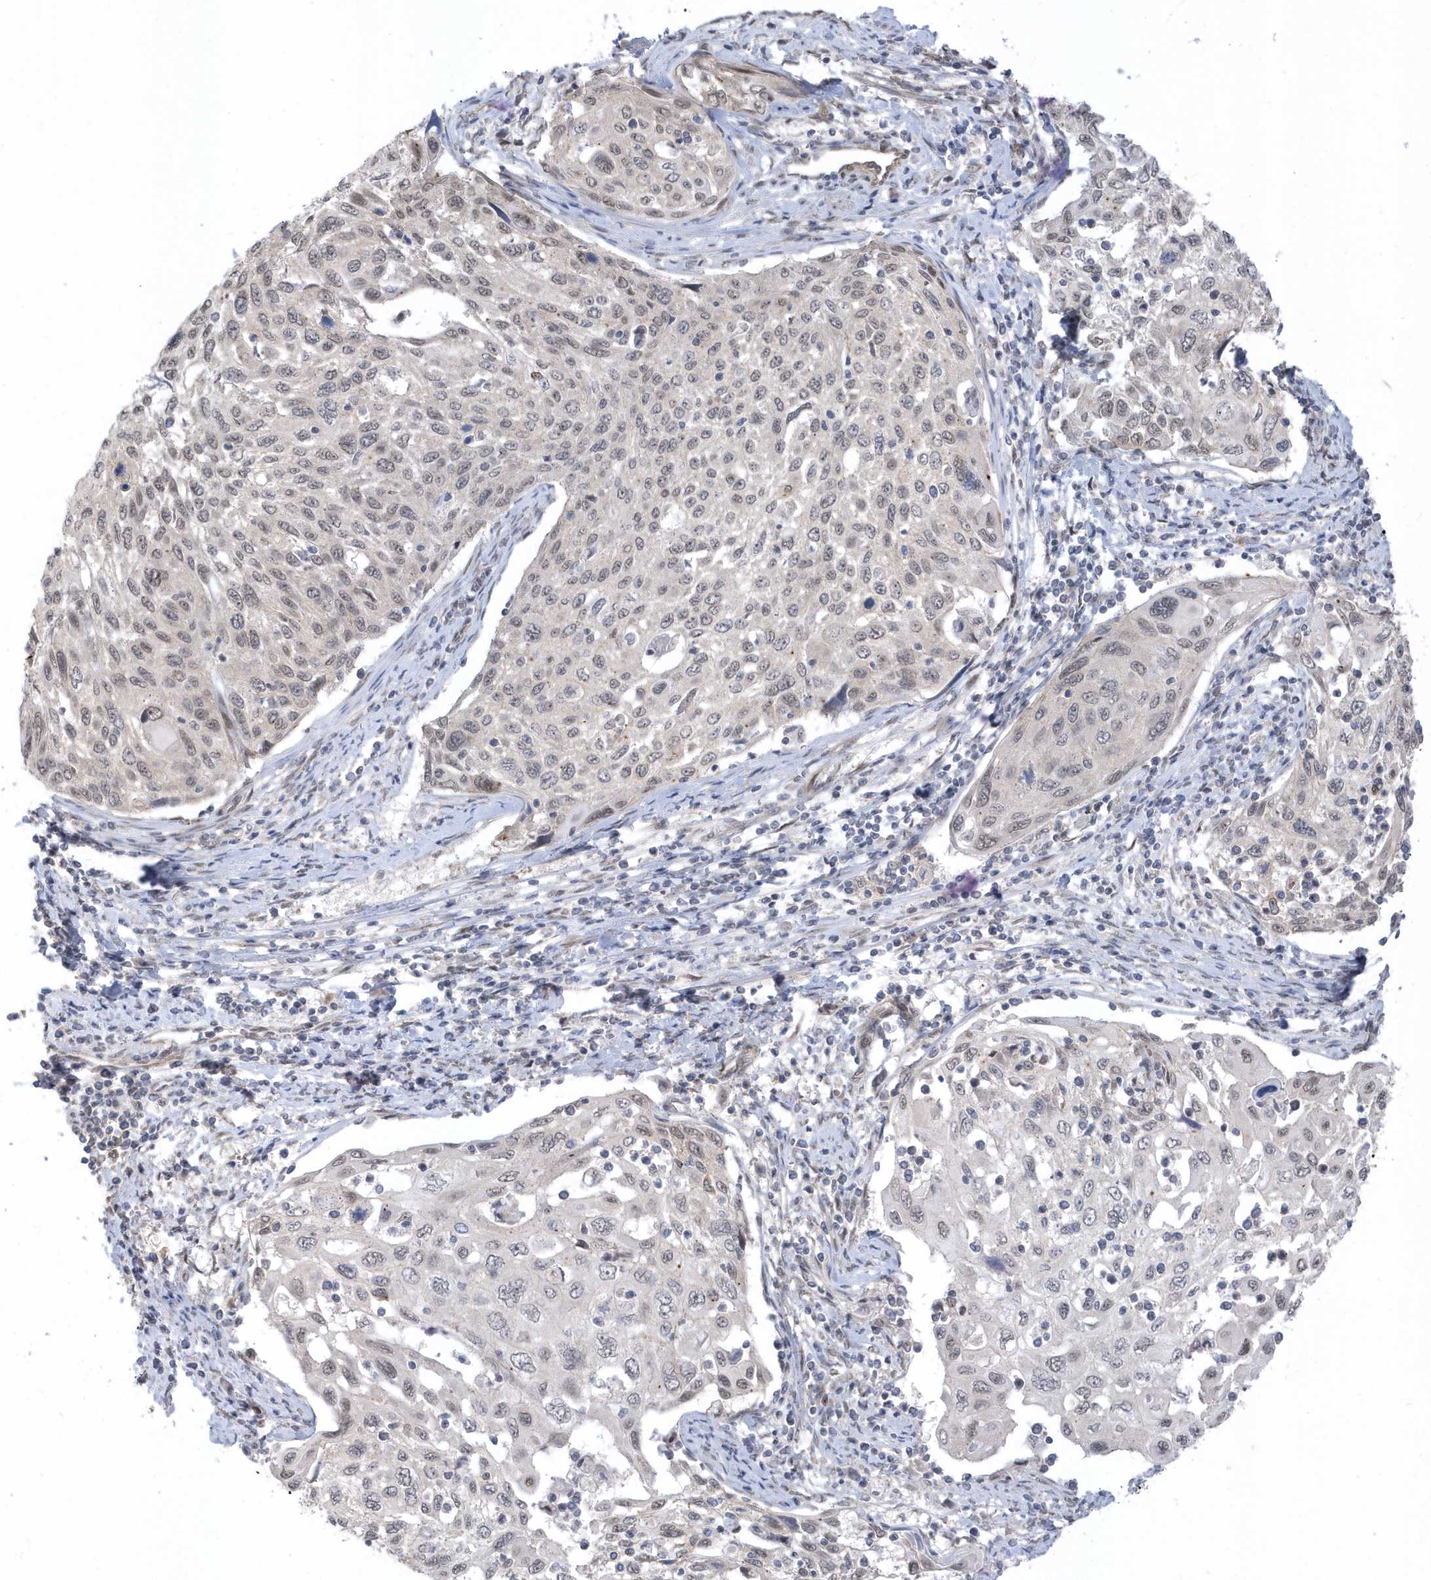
{"staining": {"intensity": "negative", "quantity": "none", "location": "none"}, "tissue": "cervical cancer", "cell_type": "Tumor cells", "image_type": "cancer", "snomed": [{"axis": "morphology", "description": "Squamous cell carcinoma, NOS"}, {"axis": "topography", "description": "Cervix"}], "caption": "The histopathology image reveals no staining of tumor cells in cervical cancer (squamous cell carcinoma).", "gene": "USP53", "patient": {"sex": "female", "age": 70}}